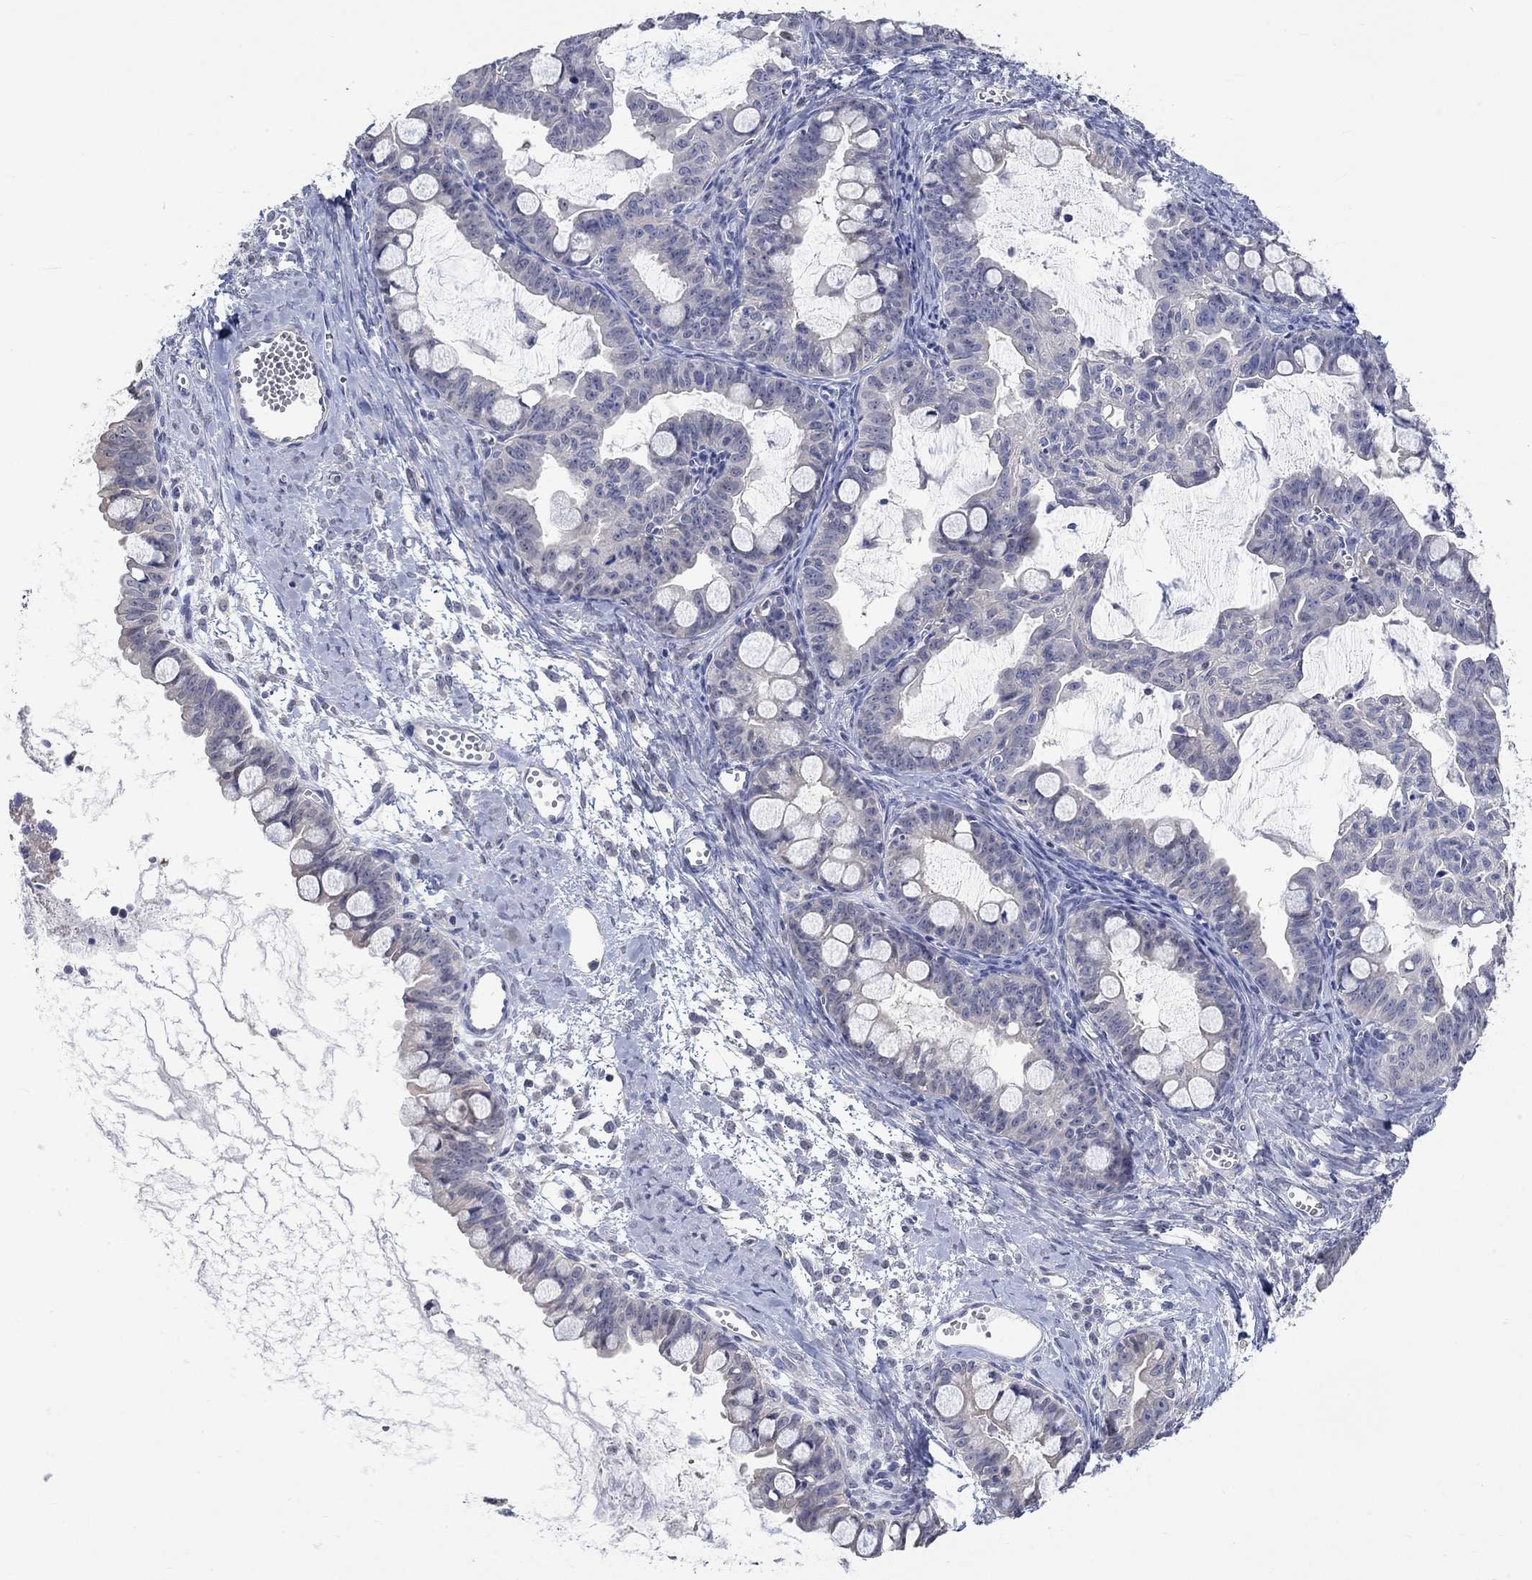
{"staining": {"intensity": "negative", "quantity": "none", "location": "none"}, "tissue": "ovarian cancer", "cell_type": "Tumor cells", "image_type": "cancer", "snomed": [{"axis": "morphology", "description": "Cystadenocarcinoma, mucinous, NOS"}, {"axis": "topography", "description": "Ovary"}], "caption": "The image displays no staining of tumor cells in ovarian cancer. (Immunohistochemistry (ihc), brightfield microscopy, high magnification).", "gene": "PNMA5", "patient": {"sex": "female", "age": 63}}